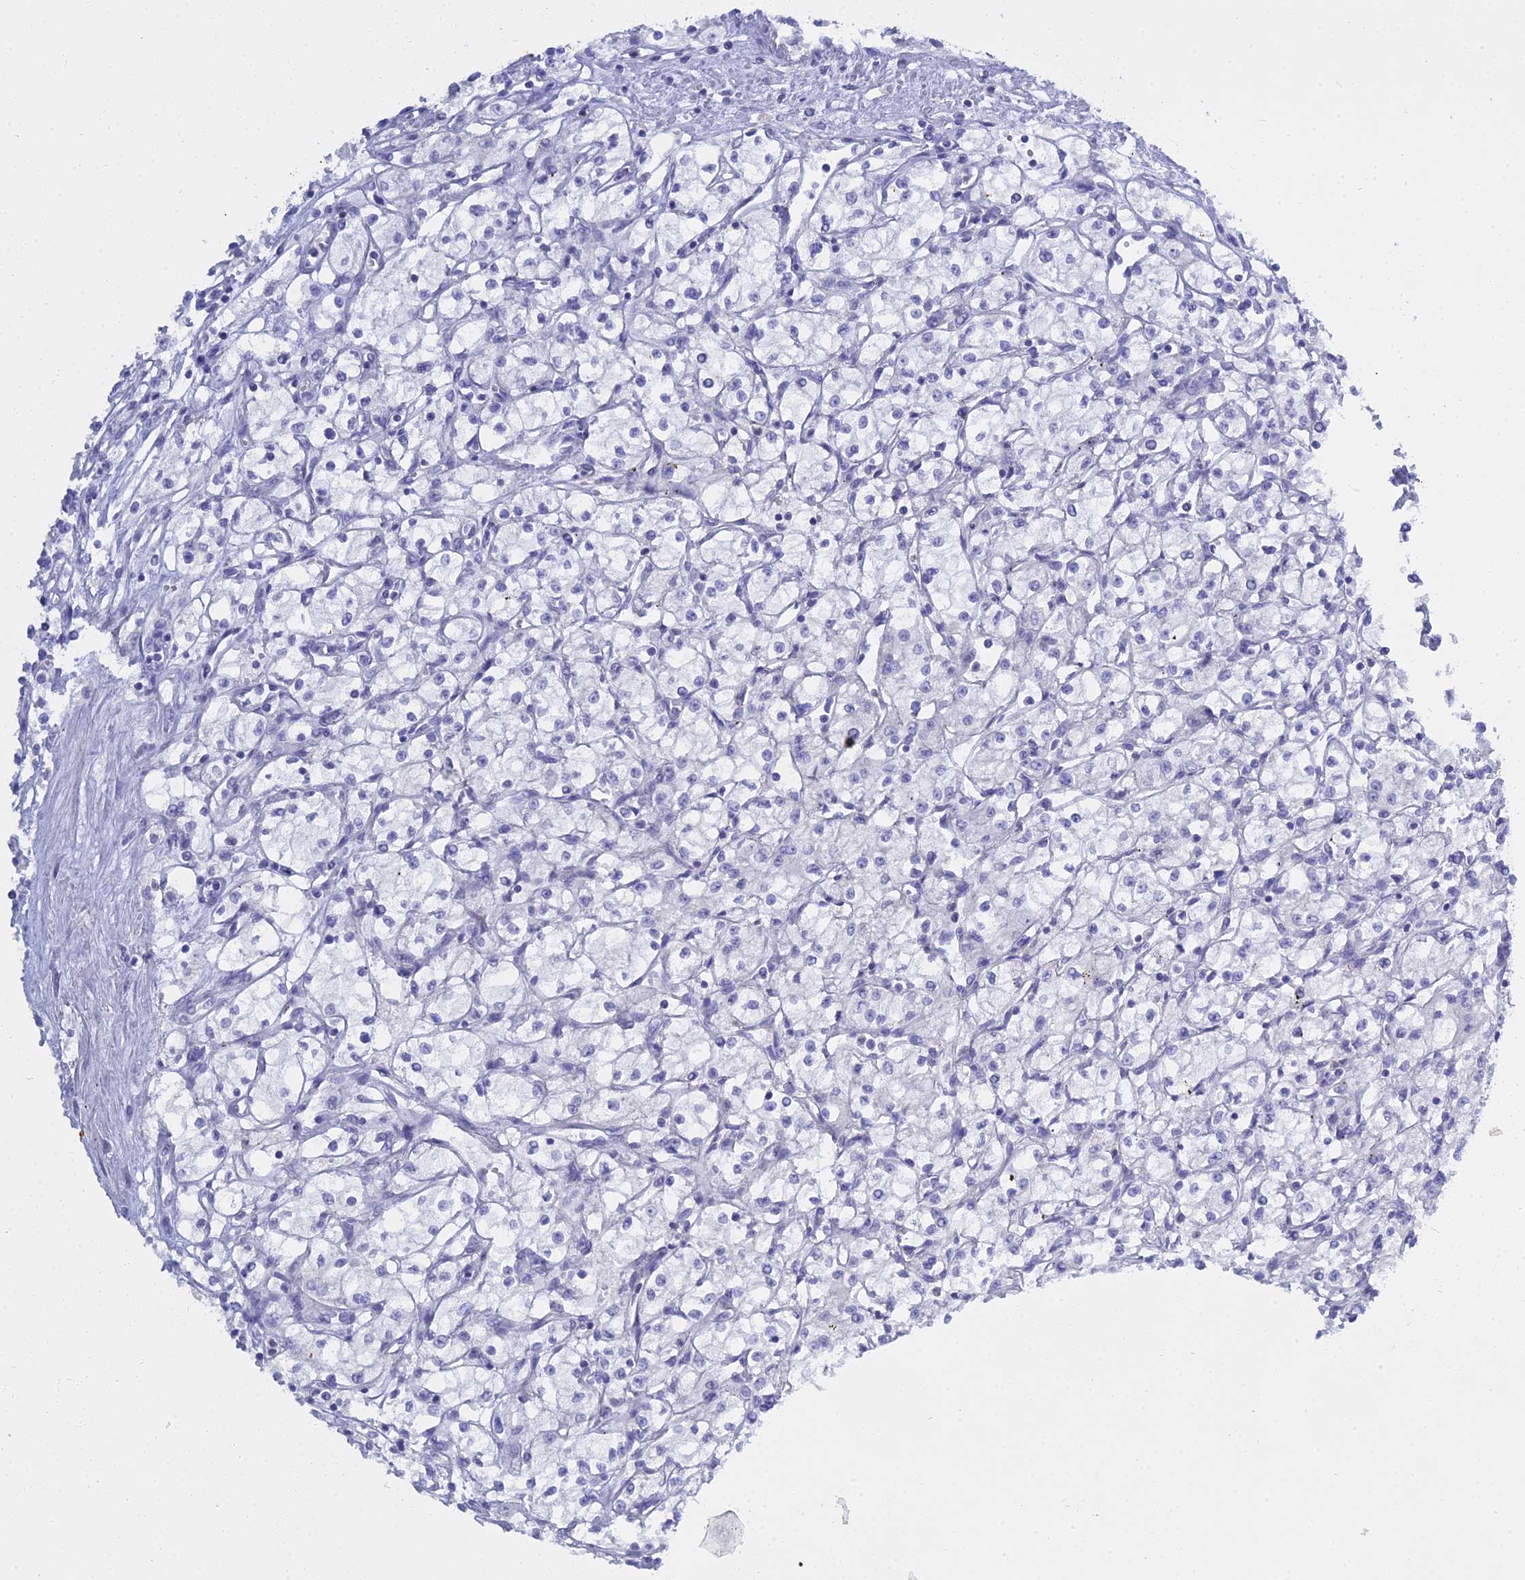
{"staining": {"intensity": "negative", "quantity": "none", "location": "none"}, "tissue": "renal cancer", "cell_type": "Tumor cells", "image_type": "cancer", "snomed": [{"axis": "morphology", "description": "Adenocarcinoma, NOS"}, {"axis": "topography", "description": "Kidney"}], "caption": "Tumor cells are negative for brown protein staining in renal adenocarcinoma.", "gene": "S100A7", "patient": {"sex": "male", "age": 59}}